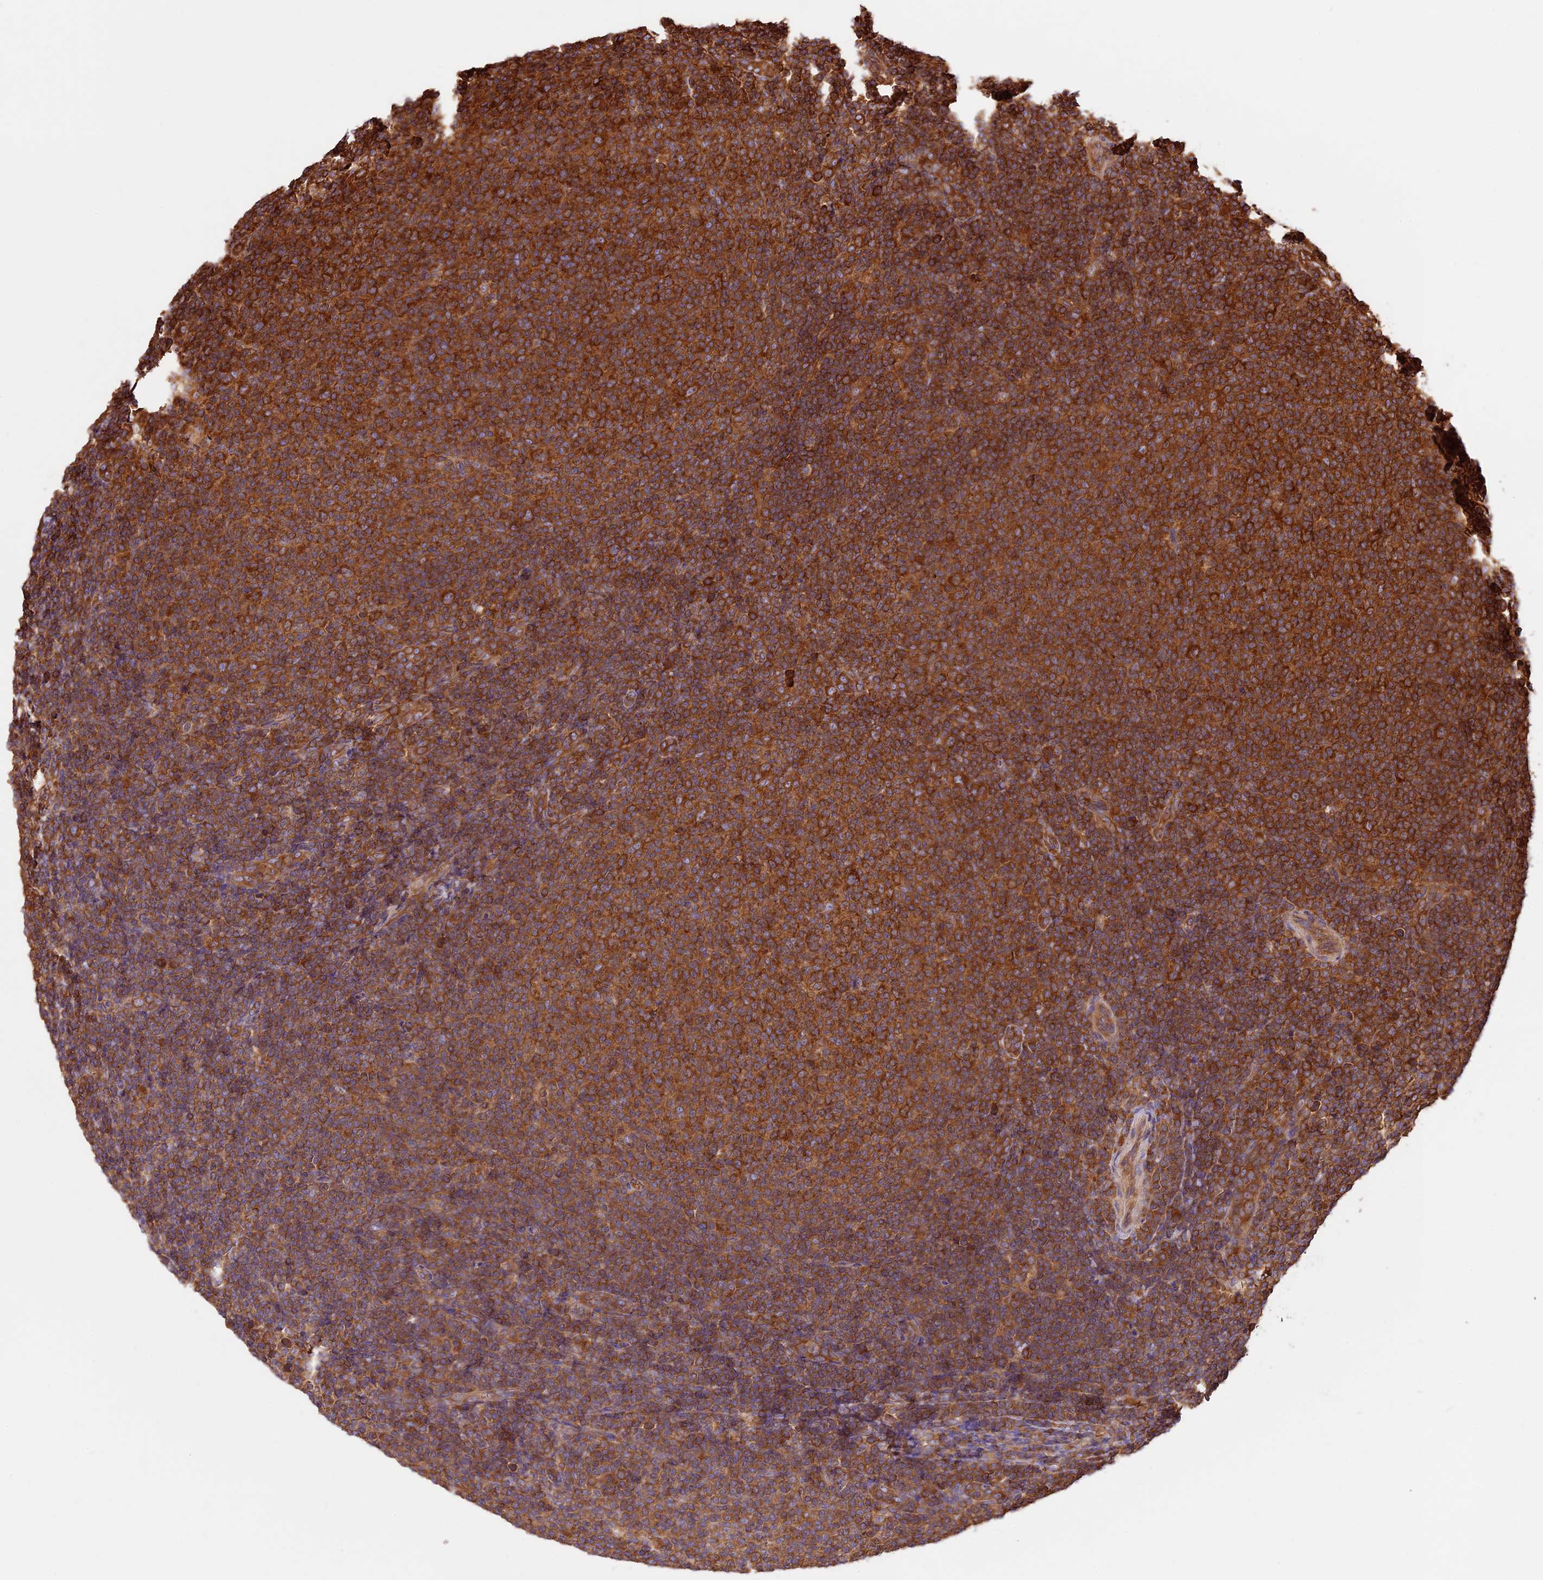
{"staining": {"intensity": "strong", "quantity": ">75%", "location": "cytoplasmic/membranous"}, "tissue": "lymphoma", "cell_type": "Tumor cells", "image_type": "cancer", "snomed": [{"axis": "morphology", "description": "Malignant lymphoma, non-Hodgkin's type, Low grade"}, {"axis": "topography", "description": "Lymph node"}], "caption": "Protein staining of lymphoma tissue displays strong cytoplasmic/membranous positivity in approximately >75% of tumor cells.", "gene": "KARS1", "patient": {"sex": "male", "age": 66}}